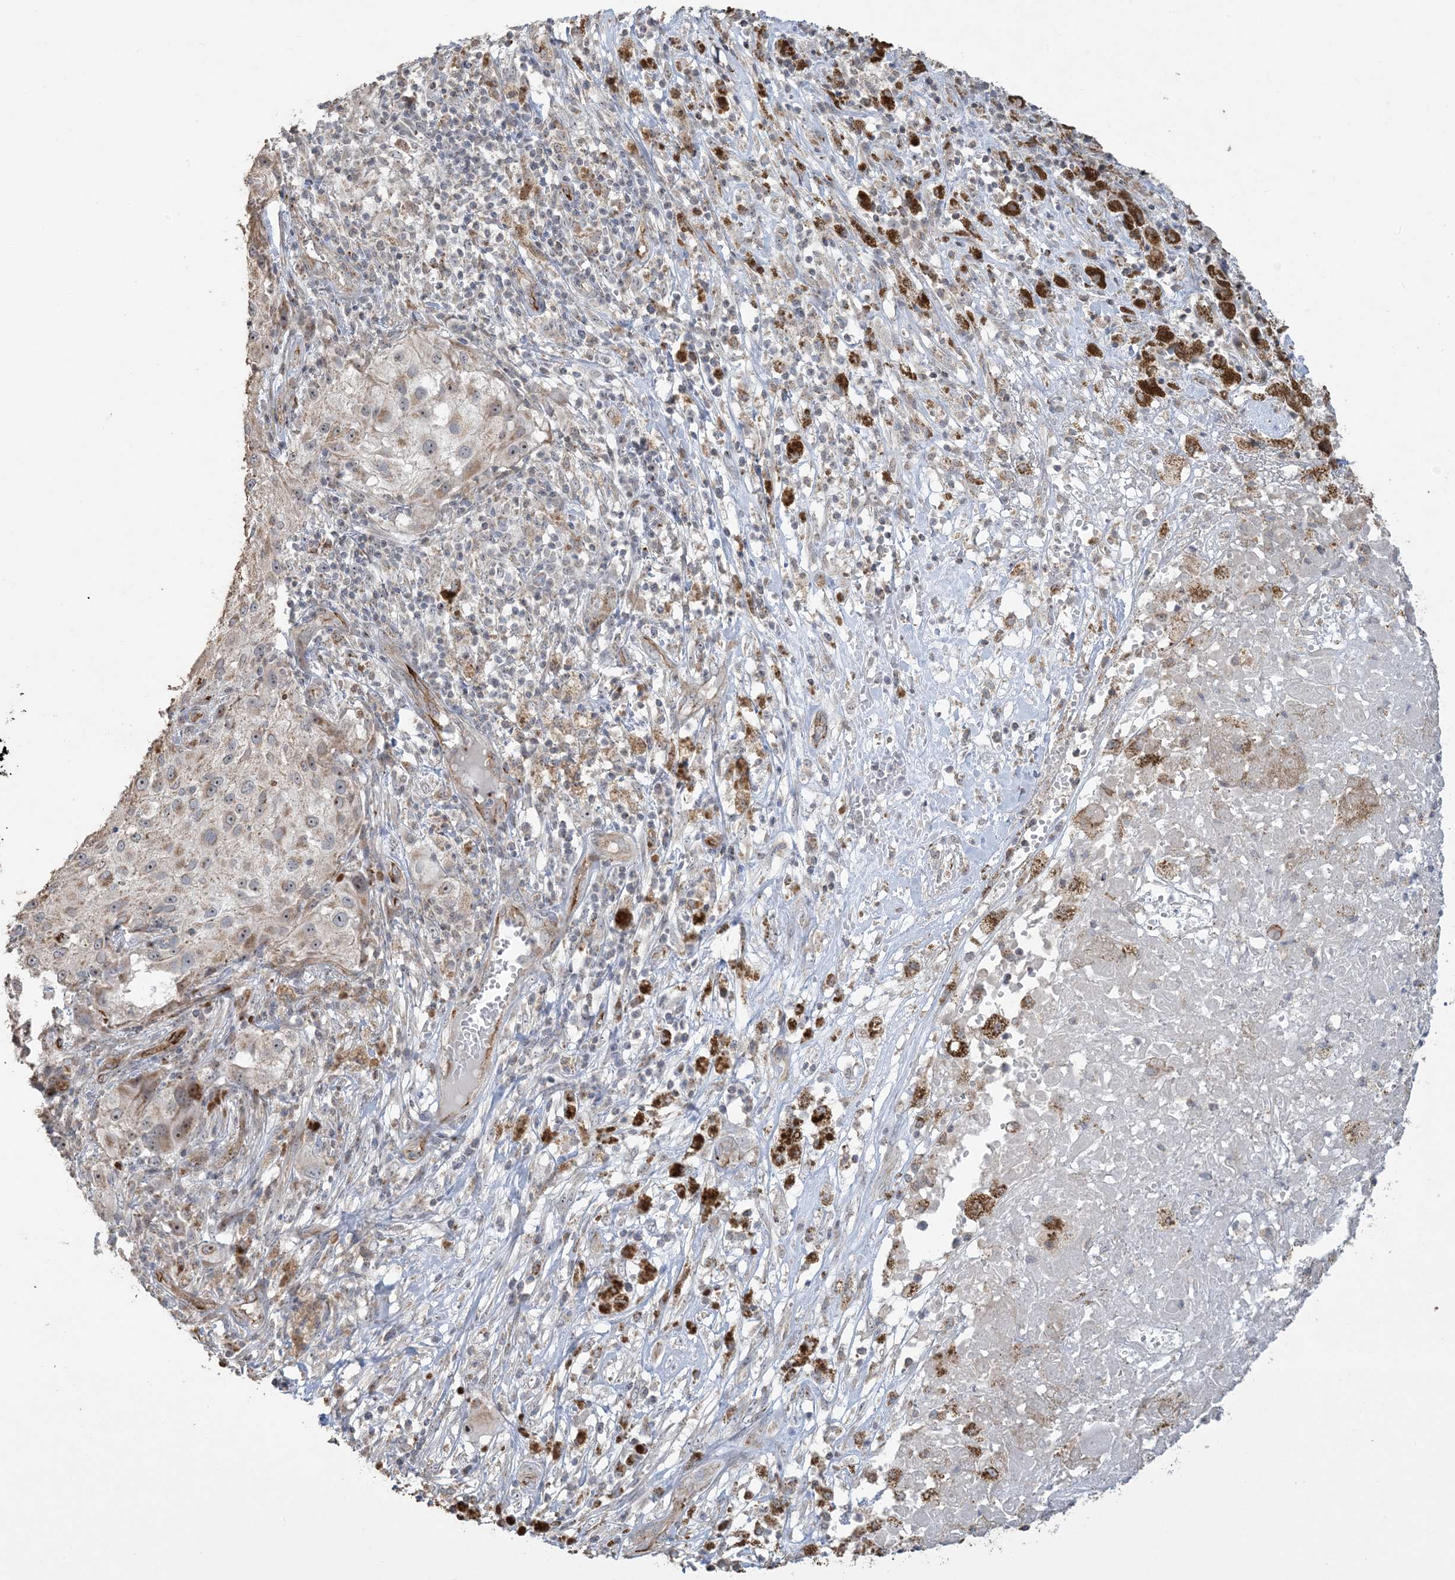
{"staining": {"intensity": "negative", "quantity": "none", "location": "none"}, "tissue": "melanoma", "cell_type": "Tumor cells", "image_type": "cancer", "snomed": [{"axis": "morphology", "description": "Necrosis, NOS"}, {"axis": "morphology", "description": "Malignant melanoma, NOS"}, {"axis": "topography", "description": "Skin"}], "caption": "The micrograph demonstrates no staining of tumor cells in melanoma.", "gene": "AGA", "patient": {"sex": "female", "age": 87}}